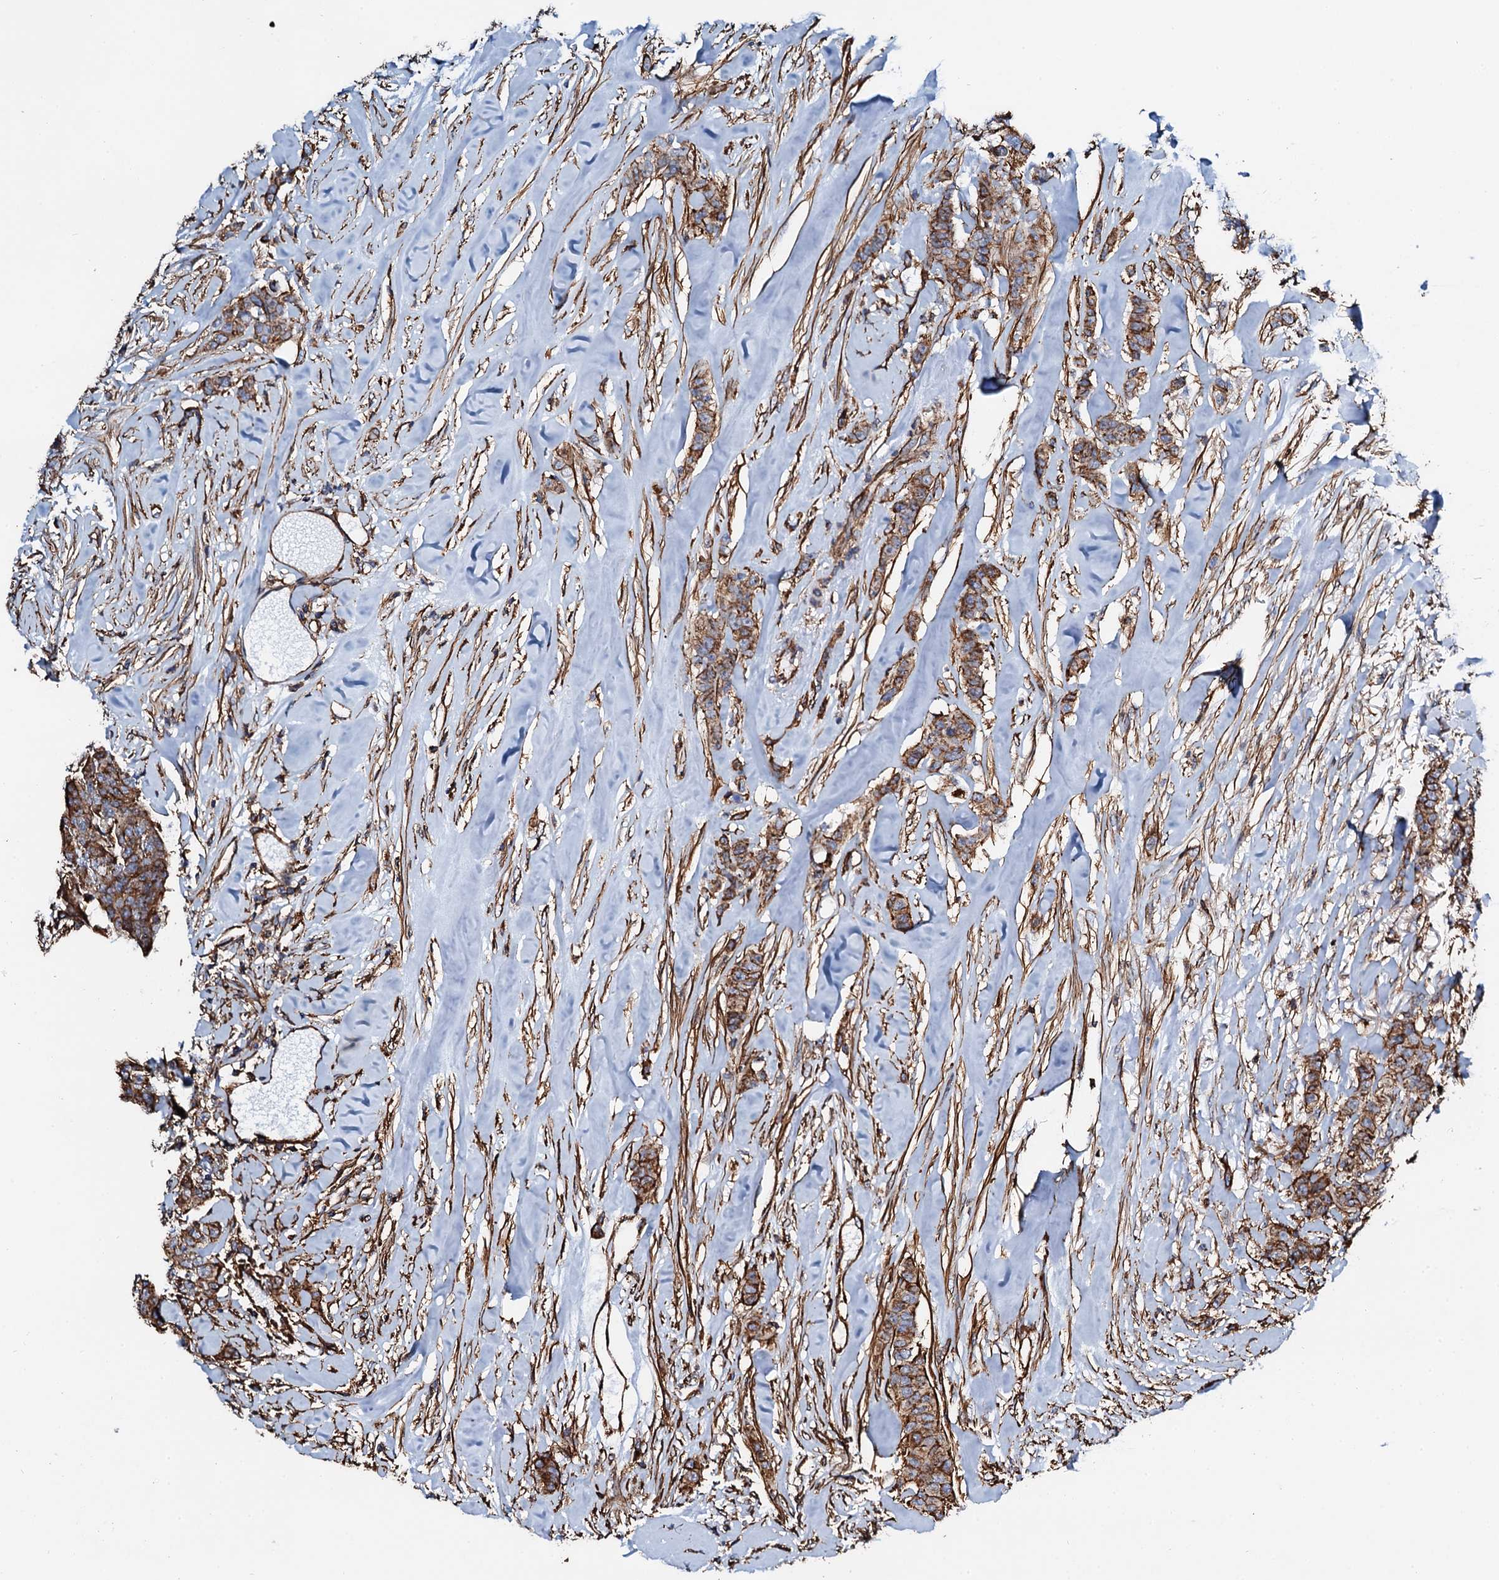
{"staining": {"intensity": "strong", "quantity": ">75%", "location": "cytoplasmic/membranous"}, "tissue": "breast cancer", "cell_type": "Tumor cells", "image_type": "cancer", "snomed": [{"axis": "morphology", "description": "Duct carcinoma"}, {"axis": "topography", "description": "Breast"}], "caption": "High-magnification brightfield microscopy of breast cancer stained with DAB (brown) and counterstained with hematoxylin (blue). tumor cells exhibit strong cytoplasmic/membranous positivity is present in approximately>75% of cells.", "gene": "INTS10", "patient": {"sex": "female", "age": 40}}